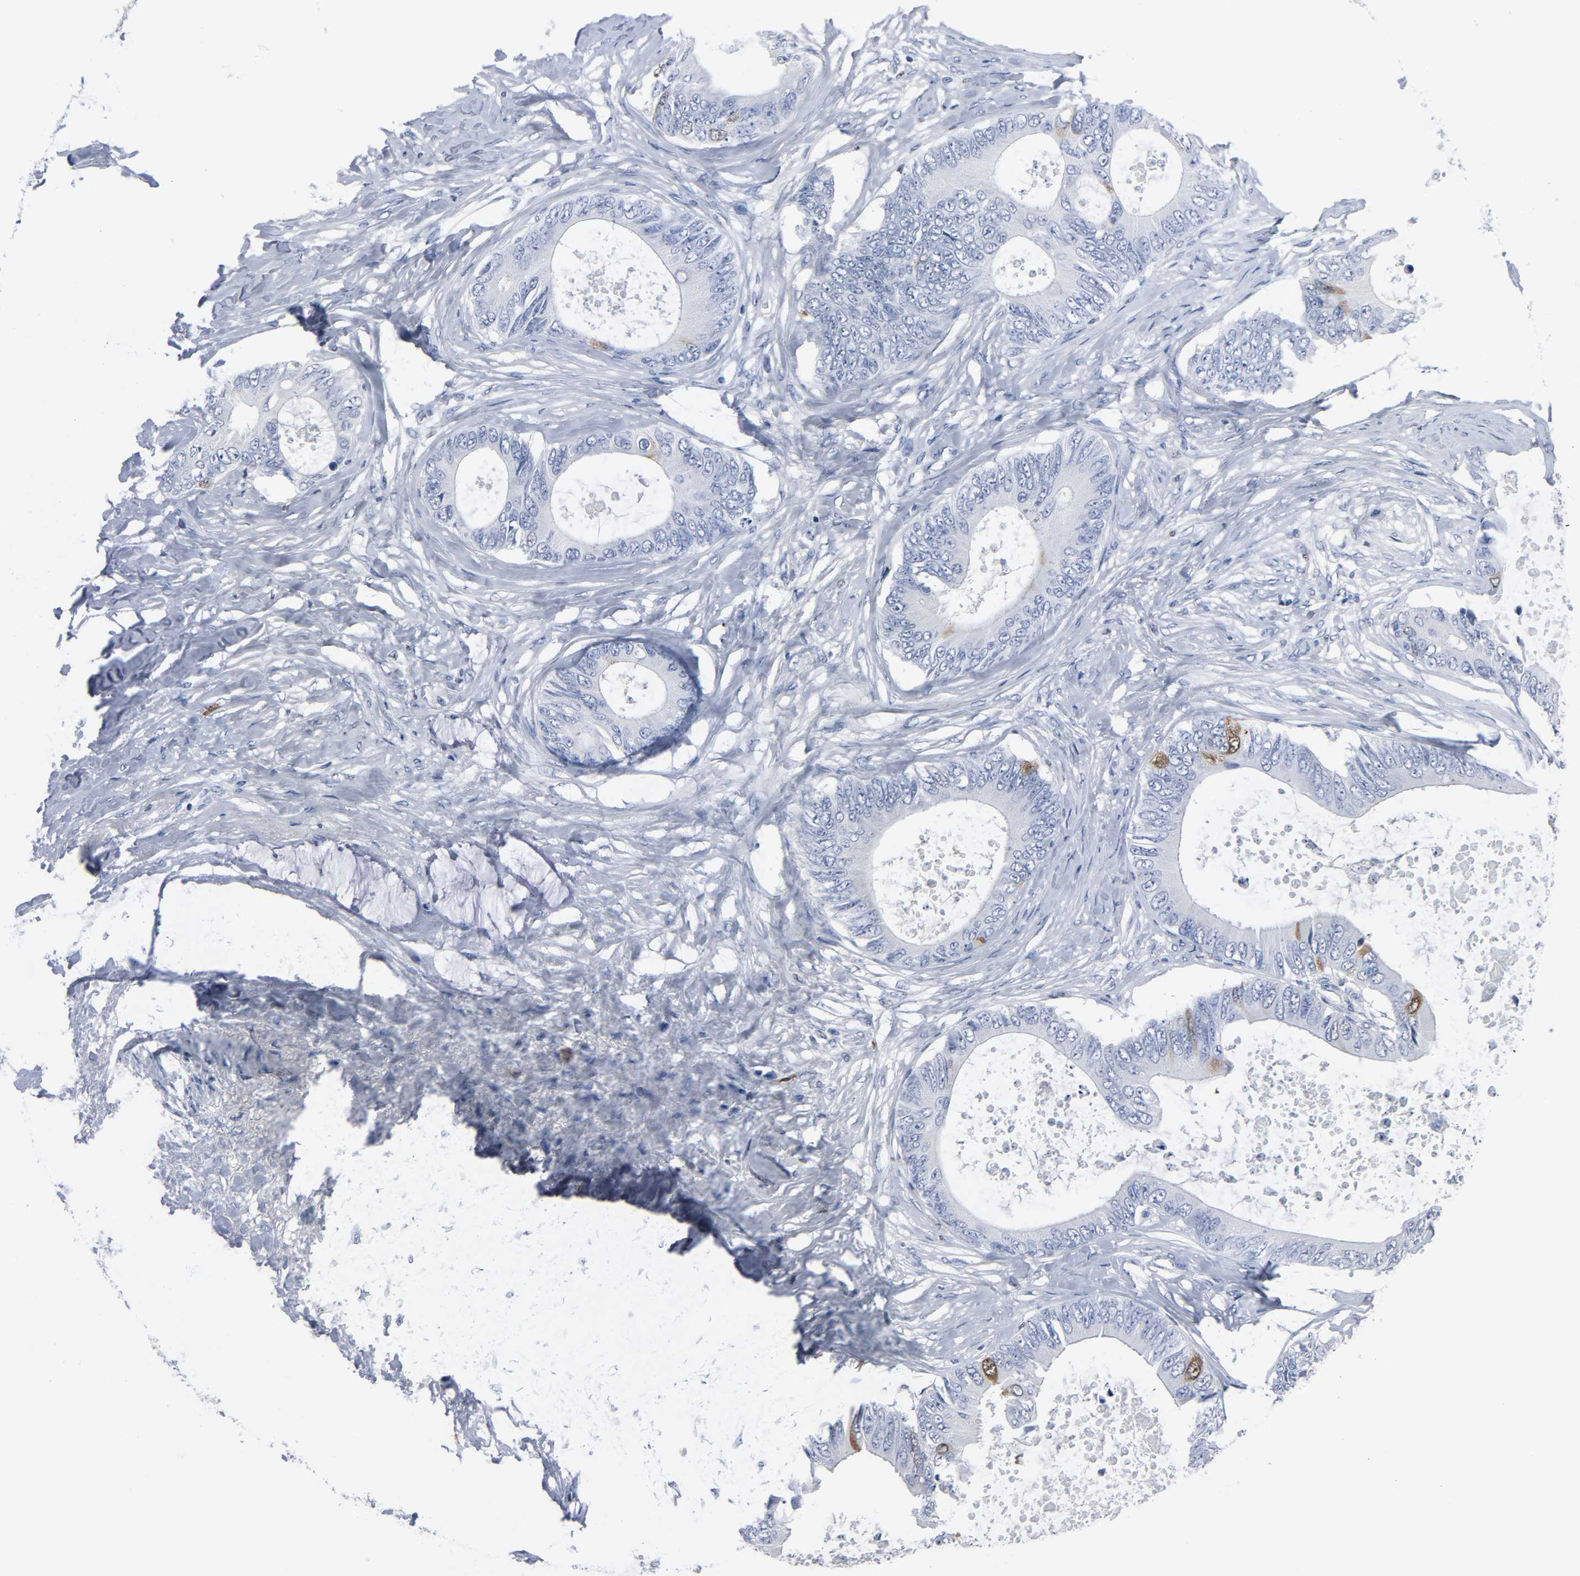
{"staining": {"intensity": "moderate", "quantity": "<25%", "location": "cytoplasmic/membranous,nuclear"}, "tissue": "colorectal cancer", "cell_type": "Tumor cells", "image_type": "cancer", "snomed": [{"axis": "morphology", "description": "Normal tissue, NOS"}, {"axis": "morphology", "description": "Adenocarcinoma, NOS"}, {"axis": "topography", "description": "Rectum"}, {"axis": "topography", "description": "Peripheral nerve tissue"}], "caption": "A brown stain shows moderate cytoplasmic/membranous and nuclear expression of a protein in human colorectal cancer (adenocarcinoma) tumor cells. The staining was performed using DAB (3,3'-diaminobenzidine), with brown indicating positive protein expression. Nuclei are stained blue with hematoxylin.", "gene": "CDC20", "patient": {"sex": "female", "age": 77}}